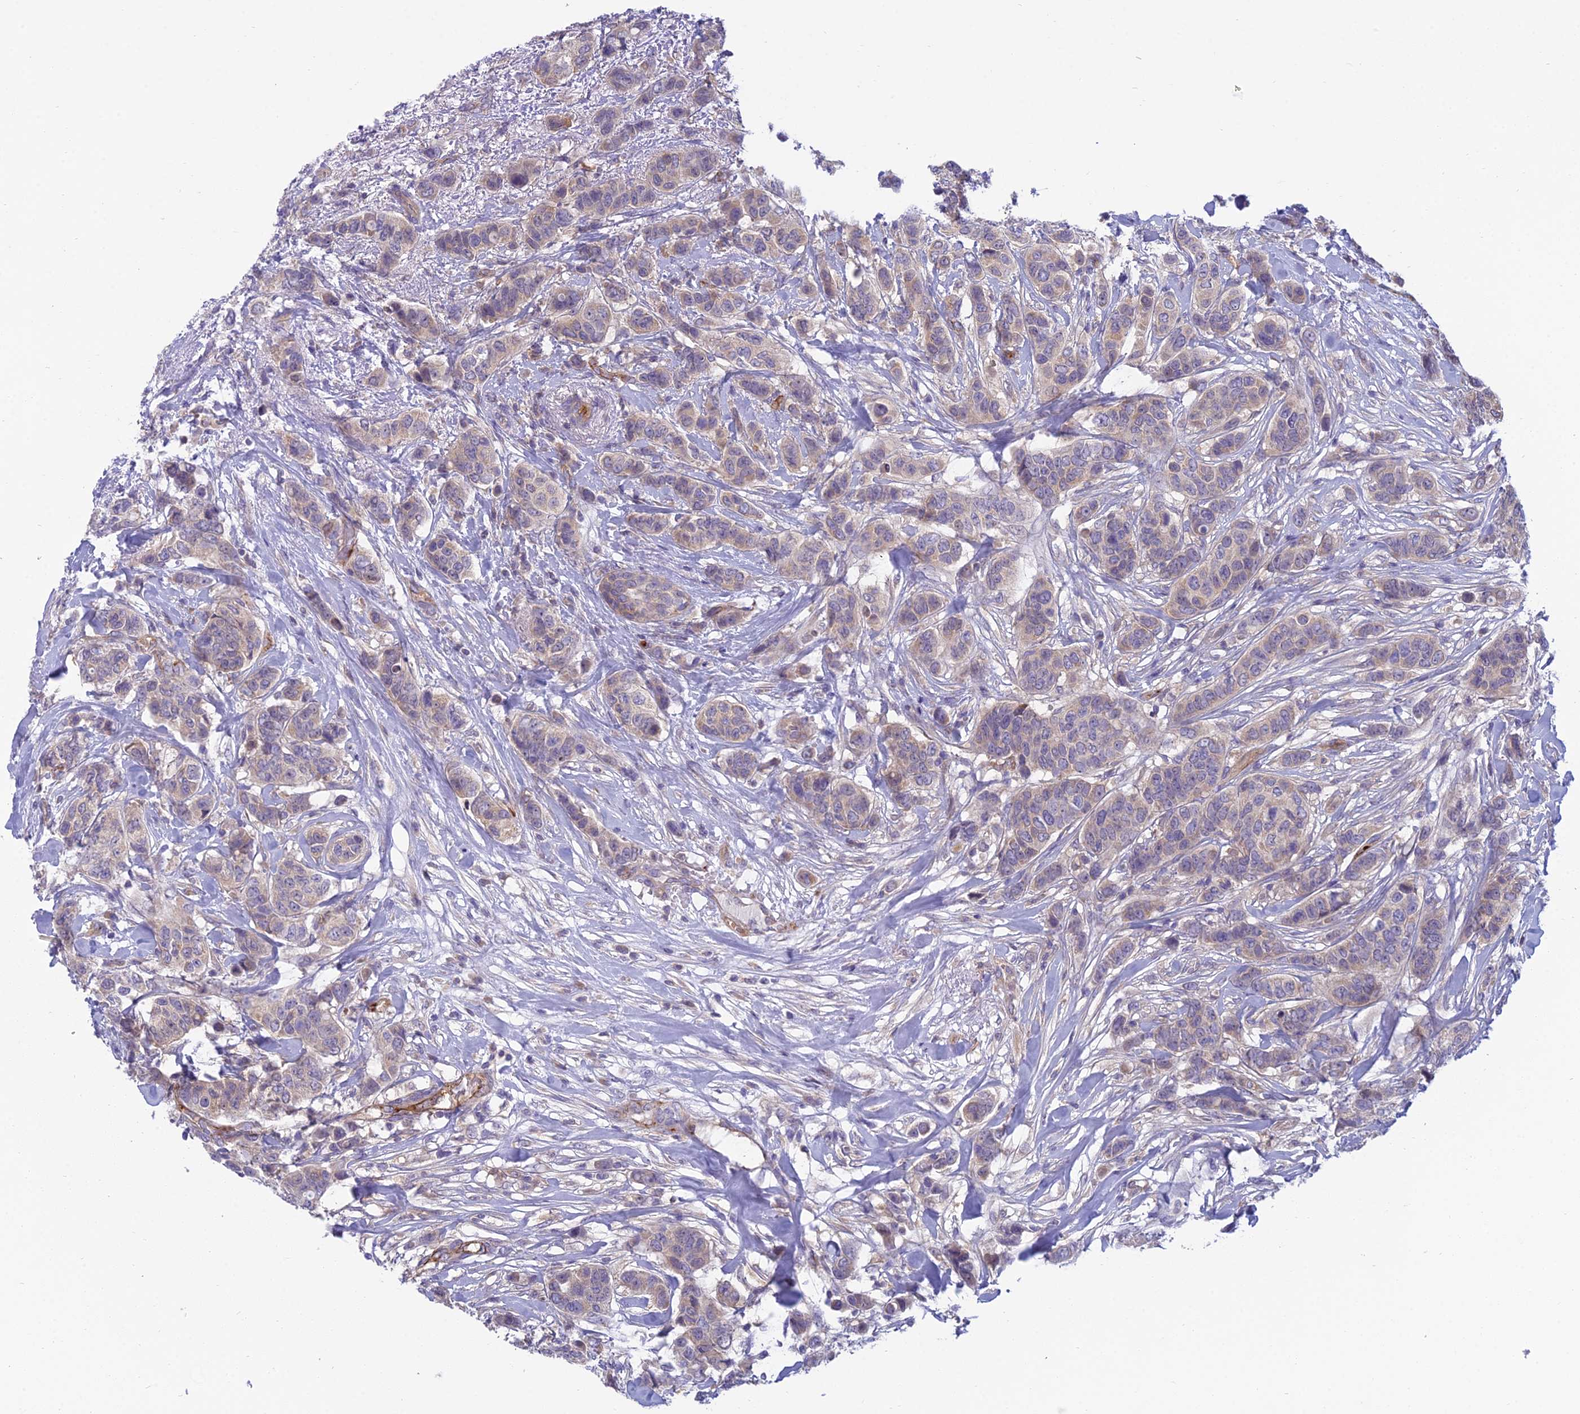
{"staining": {"intensity": "weak", "quantity": "25%-75%", "location": "cytoplasmic/membranous"}, "tissue": "breast cancer", "cell_type": "Tumor cells", "image_type": "cancer", "snomed": [{"axis": "morphology", "description": "Lobular carcinoma"}, {"axis": "topography", "description": "Breast"}], "caption": "A brown stain labels weak cytoplasmic/membranous staining of a protein in breast lobular carcinoma tumor cells.", "gene": "DUS2", "patient": {"sex": "female", "age": 51}}